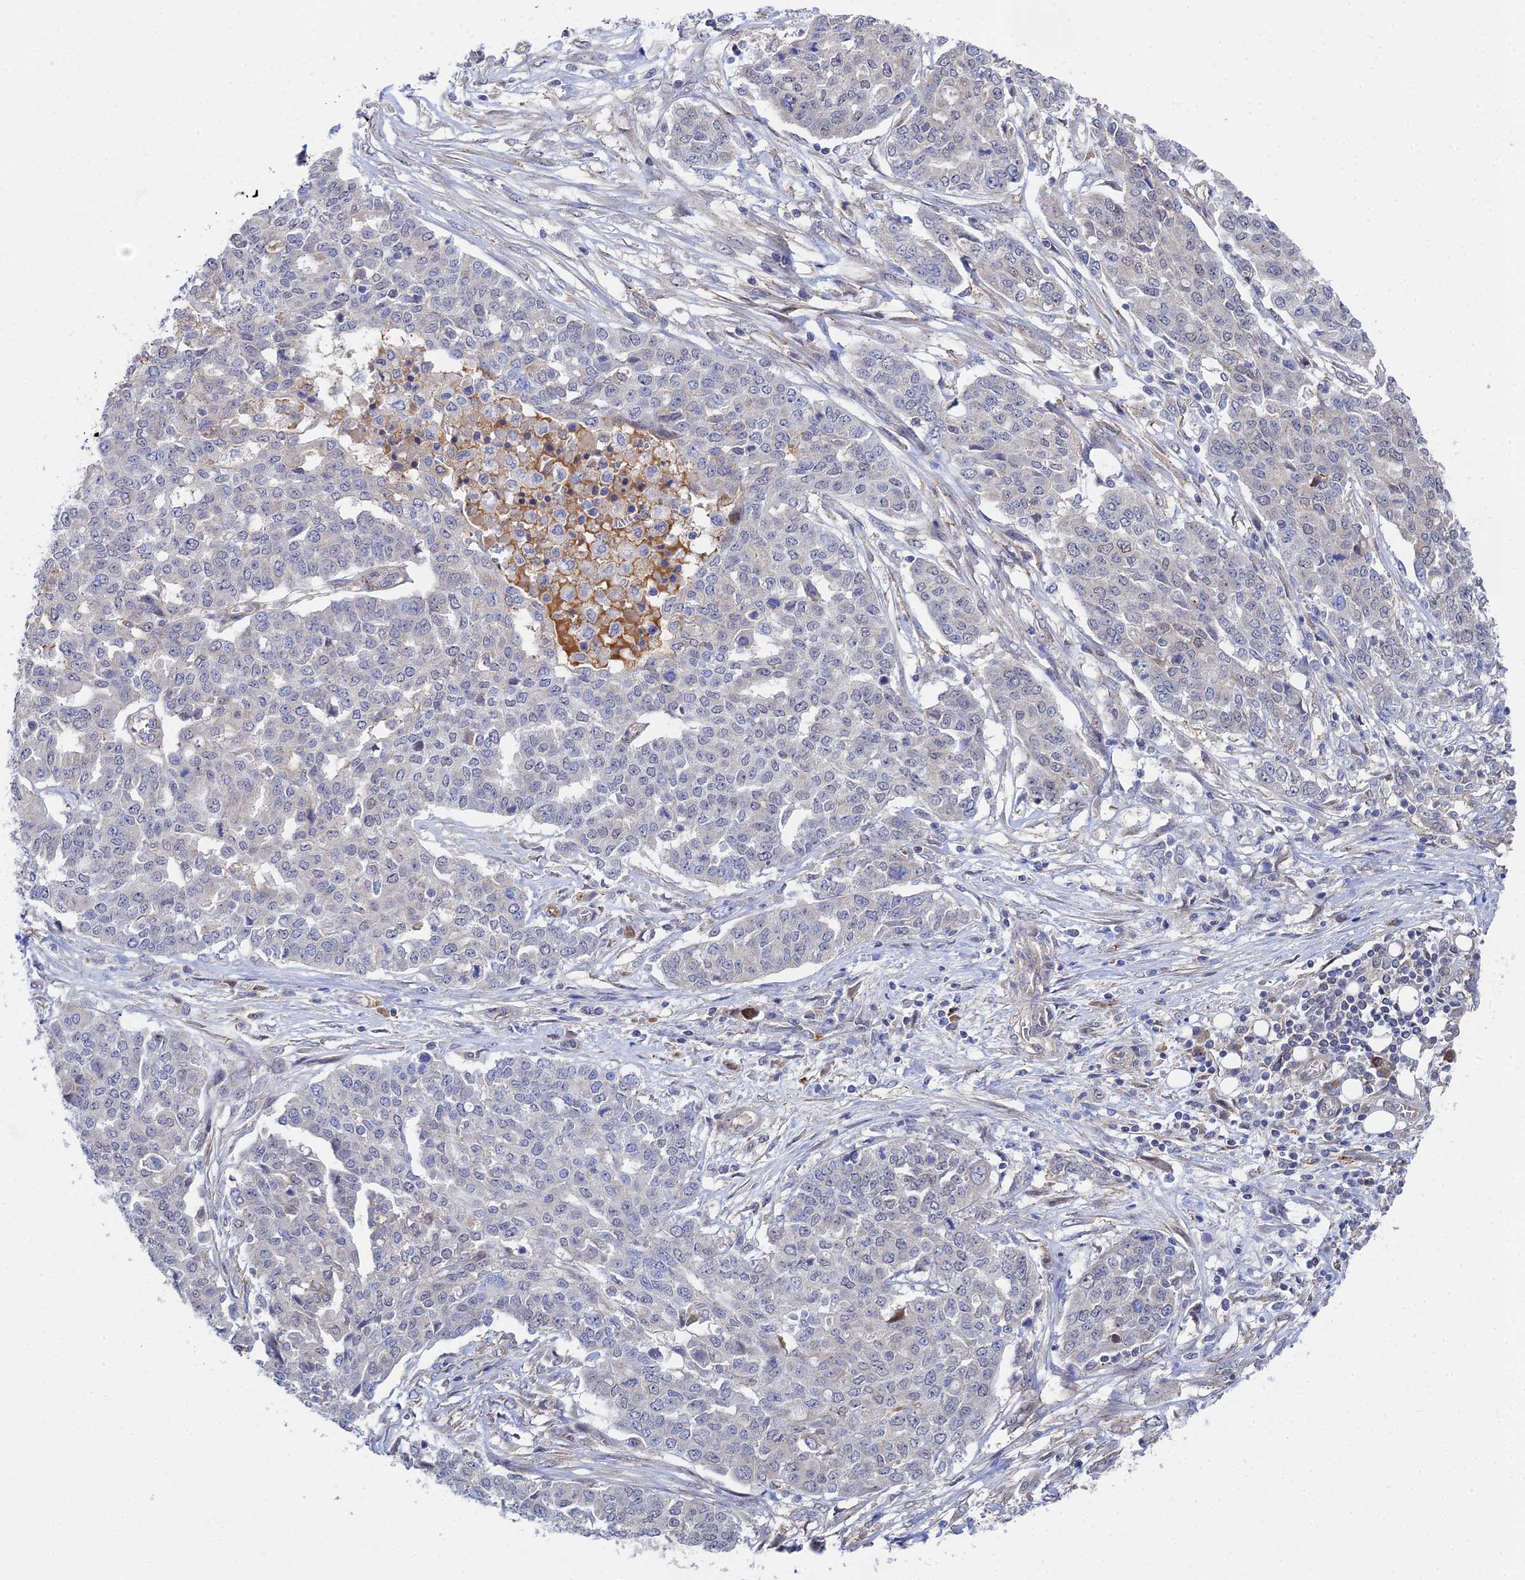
{"staining": {"intensity": "negative", "quantity": "none", "location": "none"}, "tissue": "ovarian cancer", "cell_type": "Tumor cells", "image_type": "cancer", "snomed": [{"axis": "morphology", "description": "Cystadenocarcinoma, serous, NOS"}, {"axis": "topography", "description": "Soft tissue"}, {"axis": "topography", "description": "Ovary"}], "caption": "Tumor cells show no significant protein expression in serous cystadenocarcinoma (ovarian).", "gene": "DNAH14", "patient": {"sex": "female", "age": 57}}